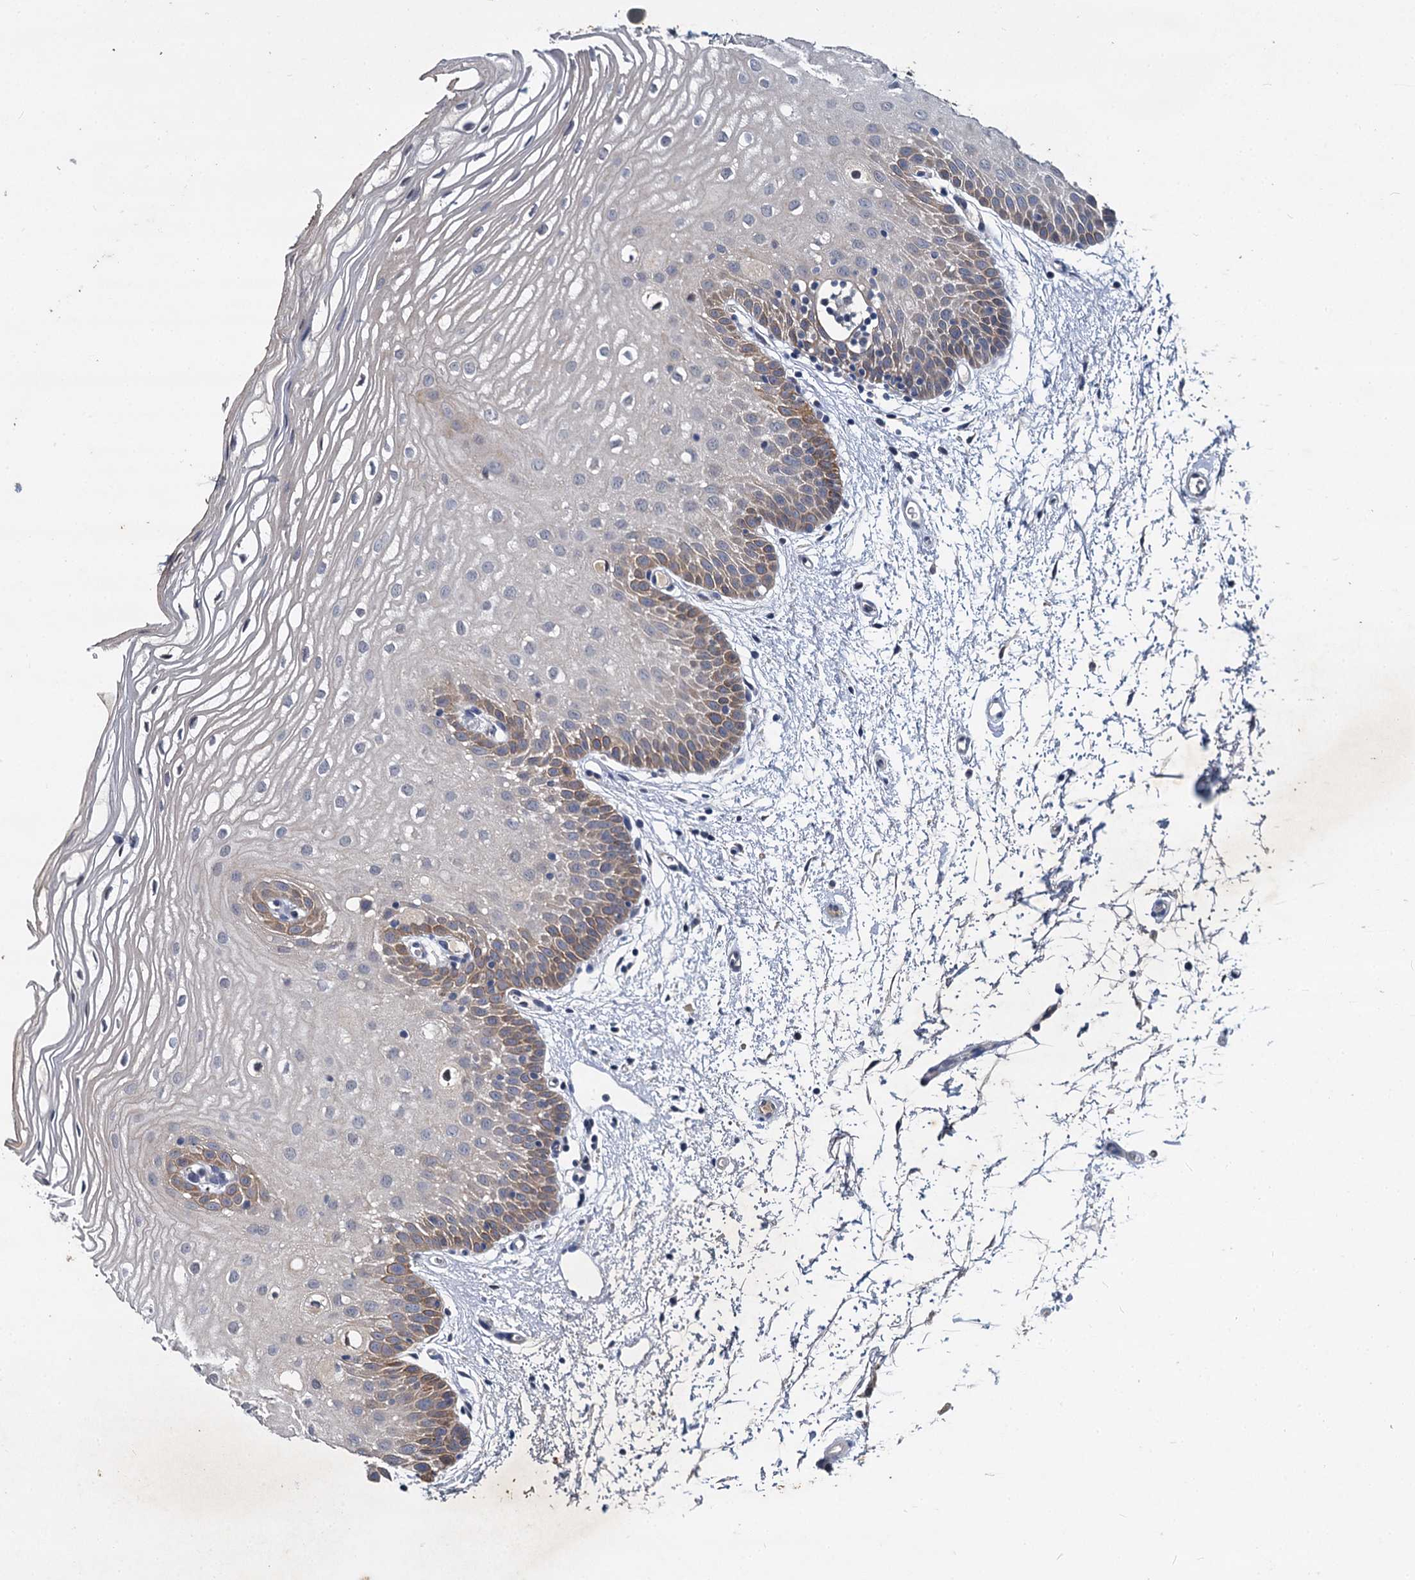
{"staining": {"intensity": "moderate", "quantity": "25%-75%", "location": "cytoplasmic/membranous"}, "tissue": "oral mucosa", "cell_type": "Squamous epithelial cells", "image_type": "normal", "snomed": [{"axis": "morphology", "description": "Normal tissue, NOS"}, {"axis": "topography", "description": "Oral tissue"}, {"axis": "topography", "description": "Tounge, NOS"}], "caption": "Immunohistochemistry of unremarkable human oral mucosa displays medium levels of moderate cytoplasmic/membranous expression in approximately 25%-75% of squamous epithelial cells. (DAB IHC, brown staining for protein, blue staining for nuclei).", "gene": "CCDC184", "patient": {"sex": "female", "age": 73}}